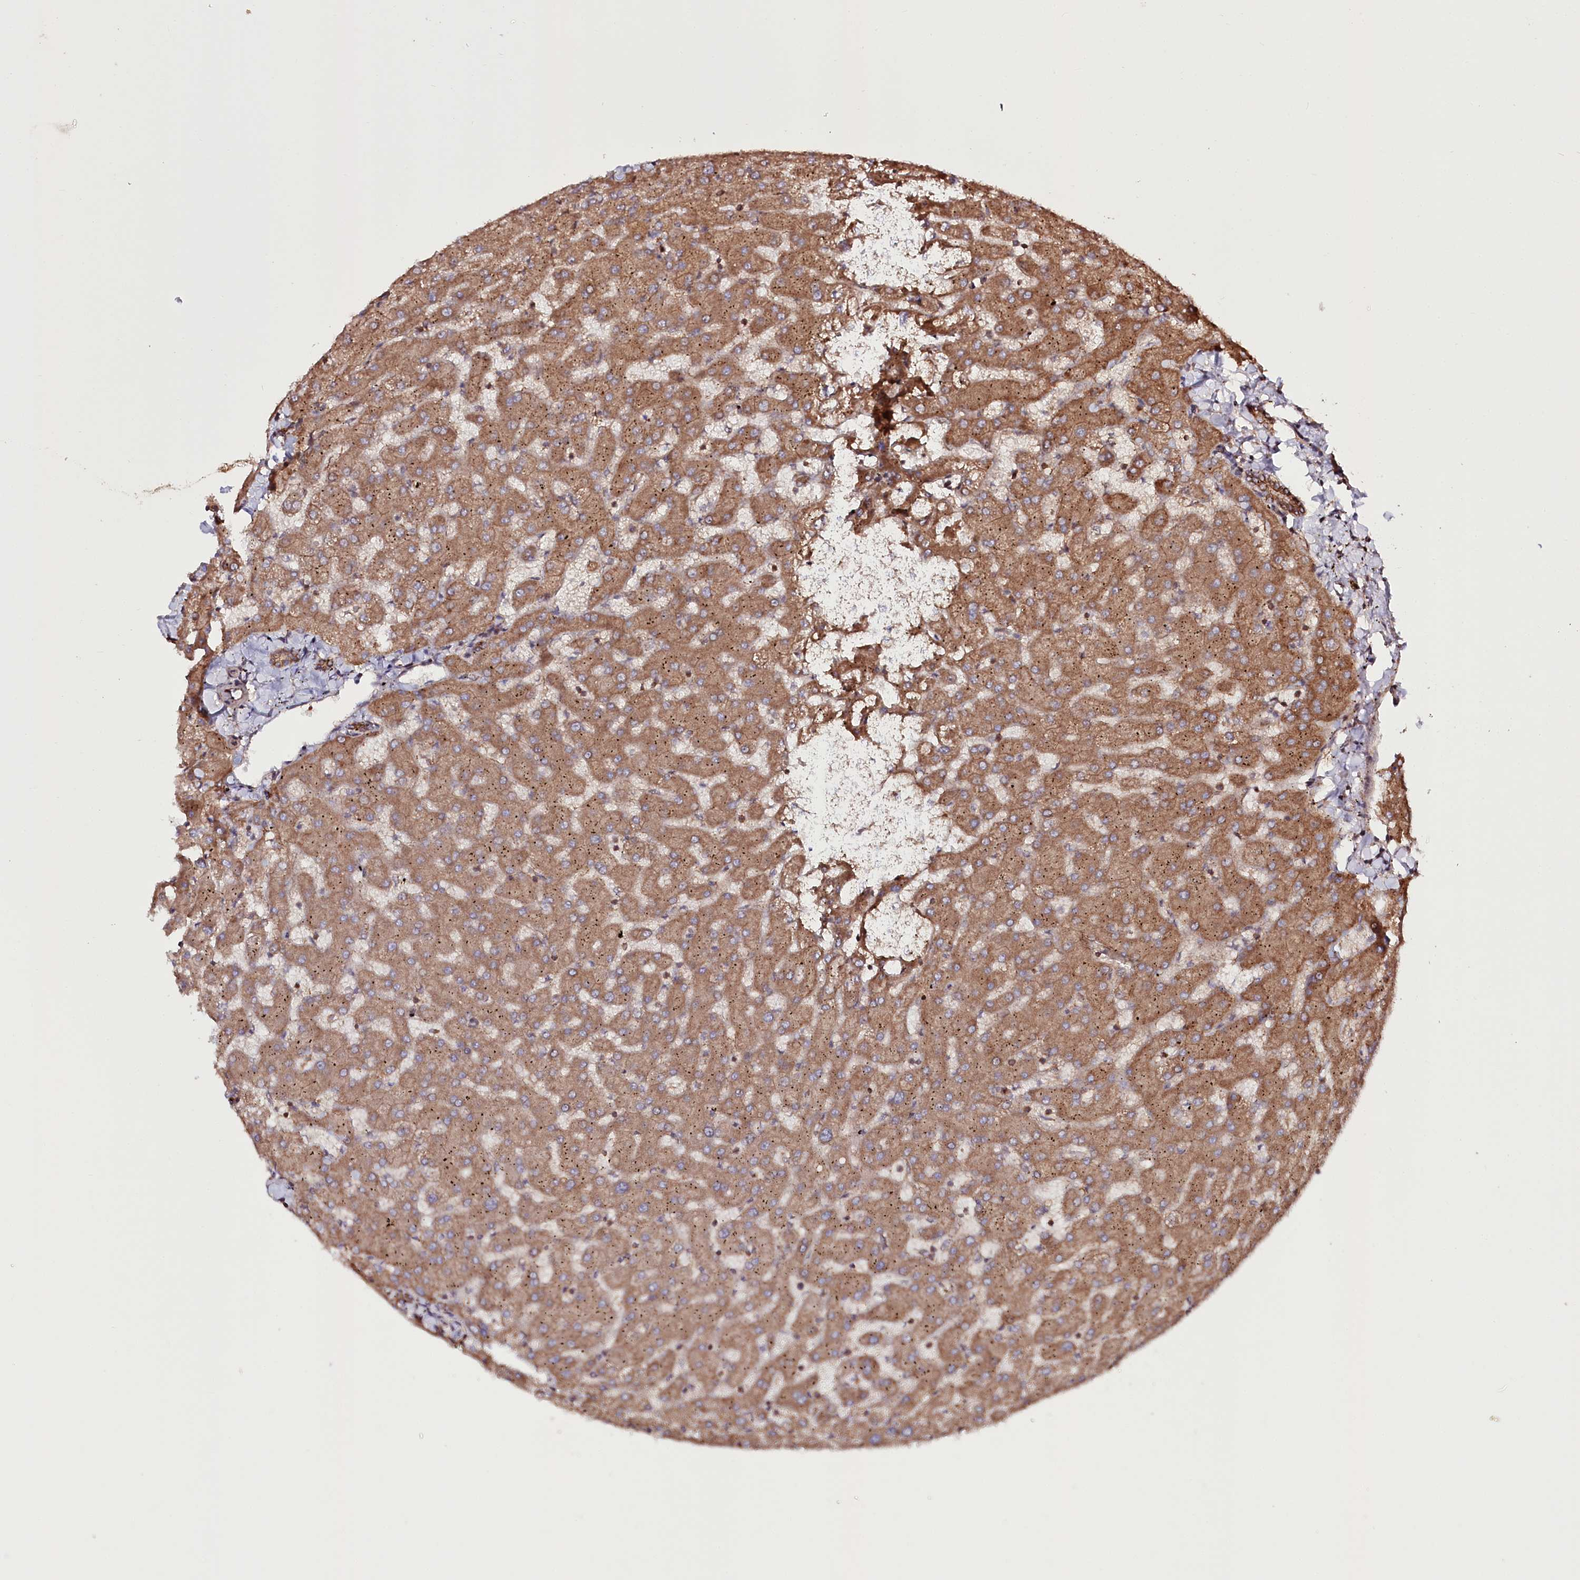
{"staining": {"intensity": "moderate", "quantity": ">75%", "location": "cytoplasmic/membranous"}, "tissue": "liver", "cell_type": "Cholangiocytes", "image_type": "normal", "snomed": [{"axis": "morphology", "description": "Normal tissue, NOS"}, {"axis": "topography", "description": "Liver"}], "caption": "Liver was stained to show a protein in brown. There is medium levels of moderate cytoplasmic/membranous expression in about >75% of cholangiocytes. (DAB (3,3'-diaminobenzidine) = brown stain, brightfield microscopy at high magnification).", "gene": "DHX29", "patient": {"sex": "female", "age": 63}}